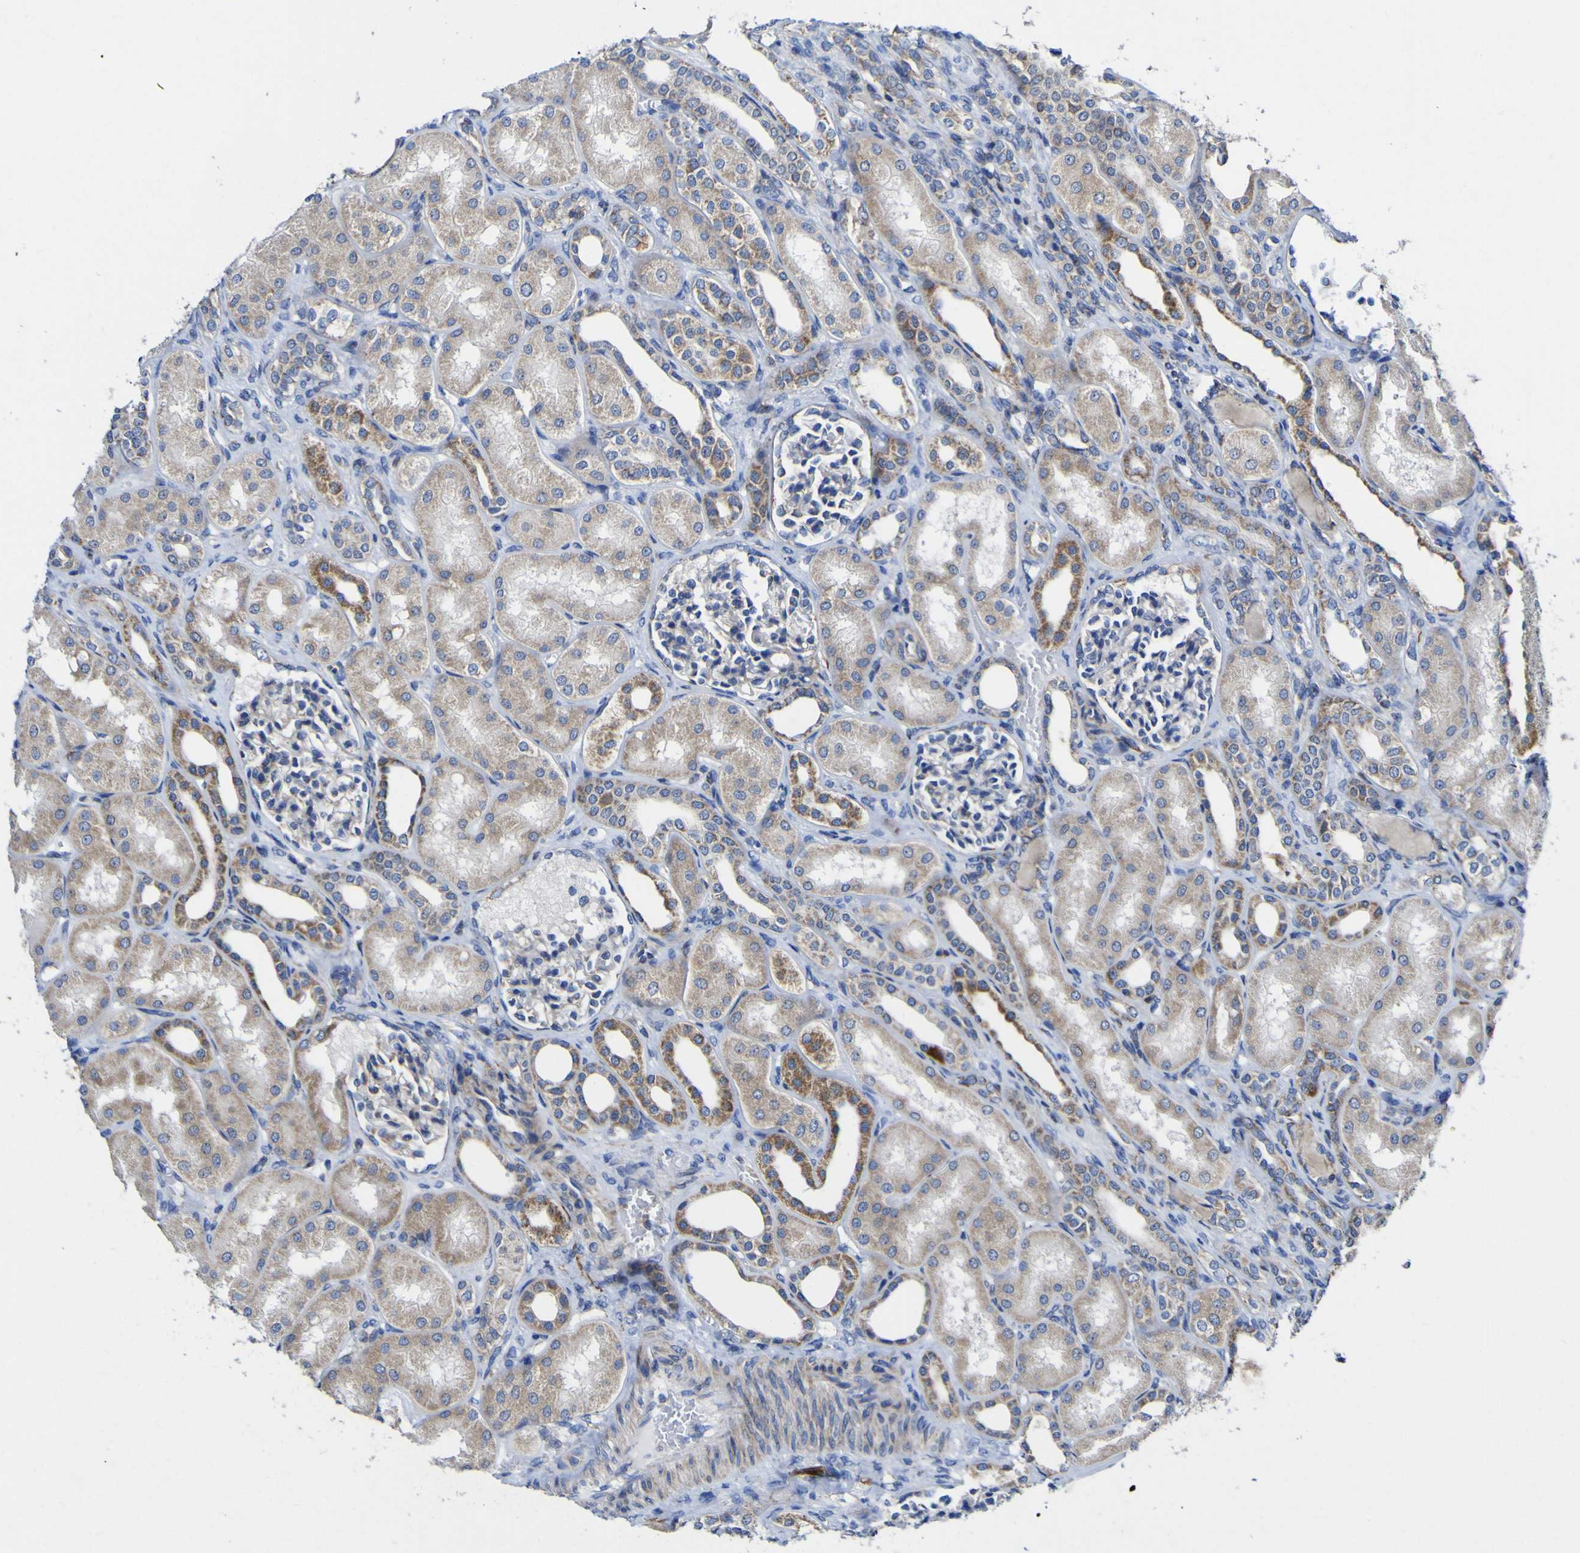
{"staining": {"intensity": "moderate", "quantity": "<25%", "location": "cytoplasmic/membranous"}, "tissue": "kidney", "cell_type": "Cells in glomeruli", "image_type": "normal", "snomed": [{"axis": "morphology", "description": "Normal tissue, NOS"}, {"axis": "topography", "description": "Kidney"}], "caption": "DAB (3,3'-diaminobenzidine) immunohistochemical staining of benign kidney demonstrates moderate cytoplasmic/membranous protein expression in approximately <25% of cells in glomeruli.", "gene": "CCDC90B", "patient": {"sex": "male", "age": 7}}